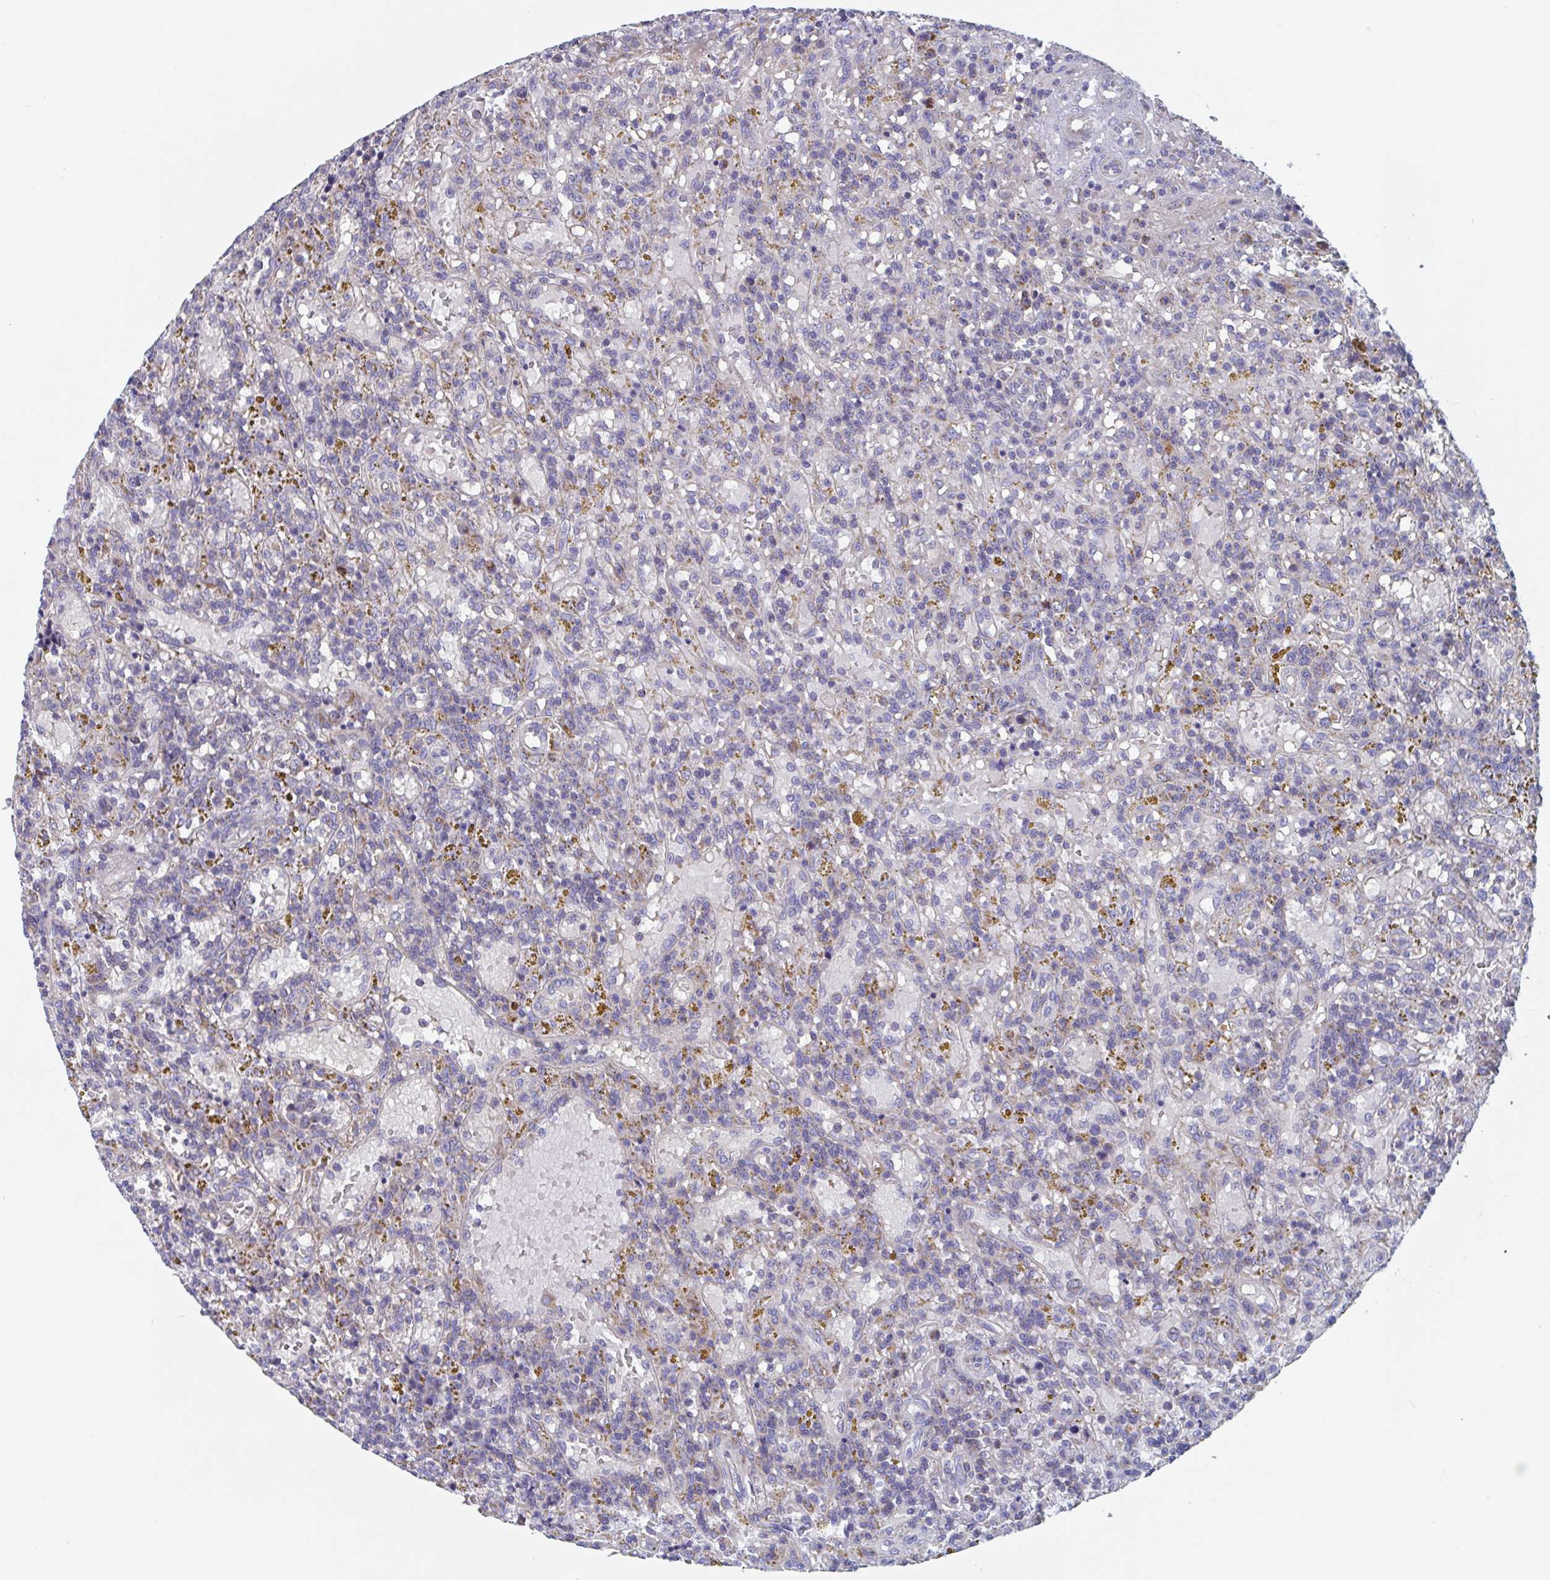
{"staining": {"intensity": "negative", "quantity": "none", "location": "none"}, "tissue": "lymphoma", "cell_type": "Tumor cells", "image_type": "cancer", "snomed": [{"axis": "morphology", "description": "Malignant lymphoma, non-Hodgkin's type, Low grade"}, {"axis": "topography", "description": "Spleen"}], "caption": "Protein analysis of lymphoma displays no significant positivity in tumor cells. (Stains: DAB (3,3'-diaminobenzidine) immunohistochemistry with hematoxylin counter stain, Microscopy: brightfield microscopy at high magnification).", "gene": "MRPL53", "patient": {"sex": "female", "age": 65}}